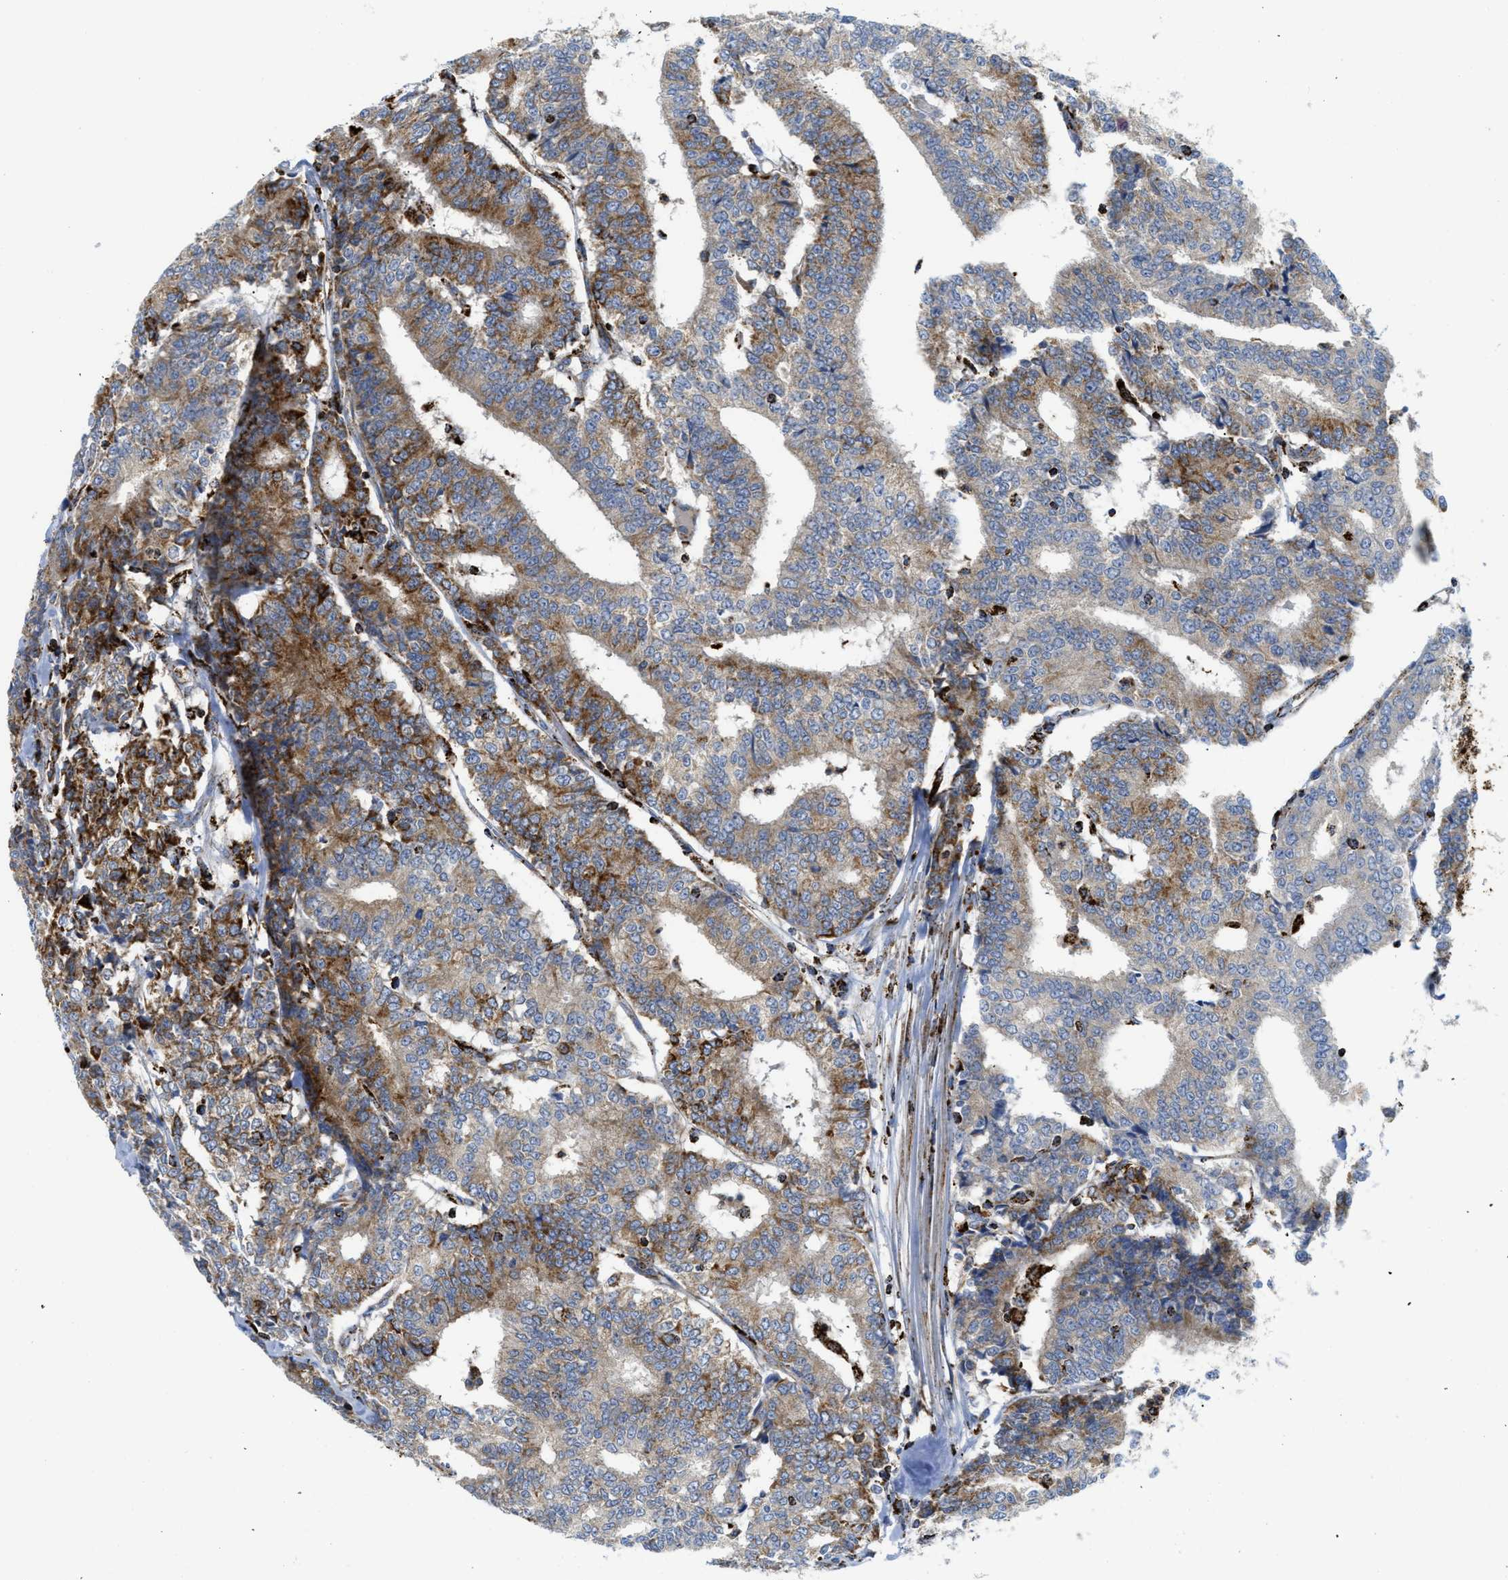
{"staining": {"intensity": "moderate", "quantity": "25%-75%", "location": "cytoplasmic/membranous"}, "tissue": "prostate cancer", "cell_type": "Tumor cells", "image_type": "cancer", "snomed": [{"axis": "morphology", "description": "Normal tissue, NOS"}, {"axis": "morphology", "description": "Adenocarcinoma, High grade"}, {"axis": "topography", "description": "Prostate"}, {"axis": "topography", "description": "Seminal veicle"}], "caption": "Protein expression by immunohistochemistry (IHC) demonstrates moderate cytoplasmic/membranous positivity in approximately 25%-75% of tumor cells in prostate cancer.", "gene": "SQOR", "patient": {"sex": "male", "age": 55}}